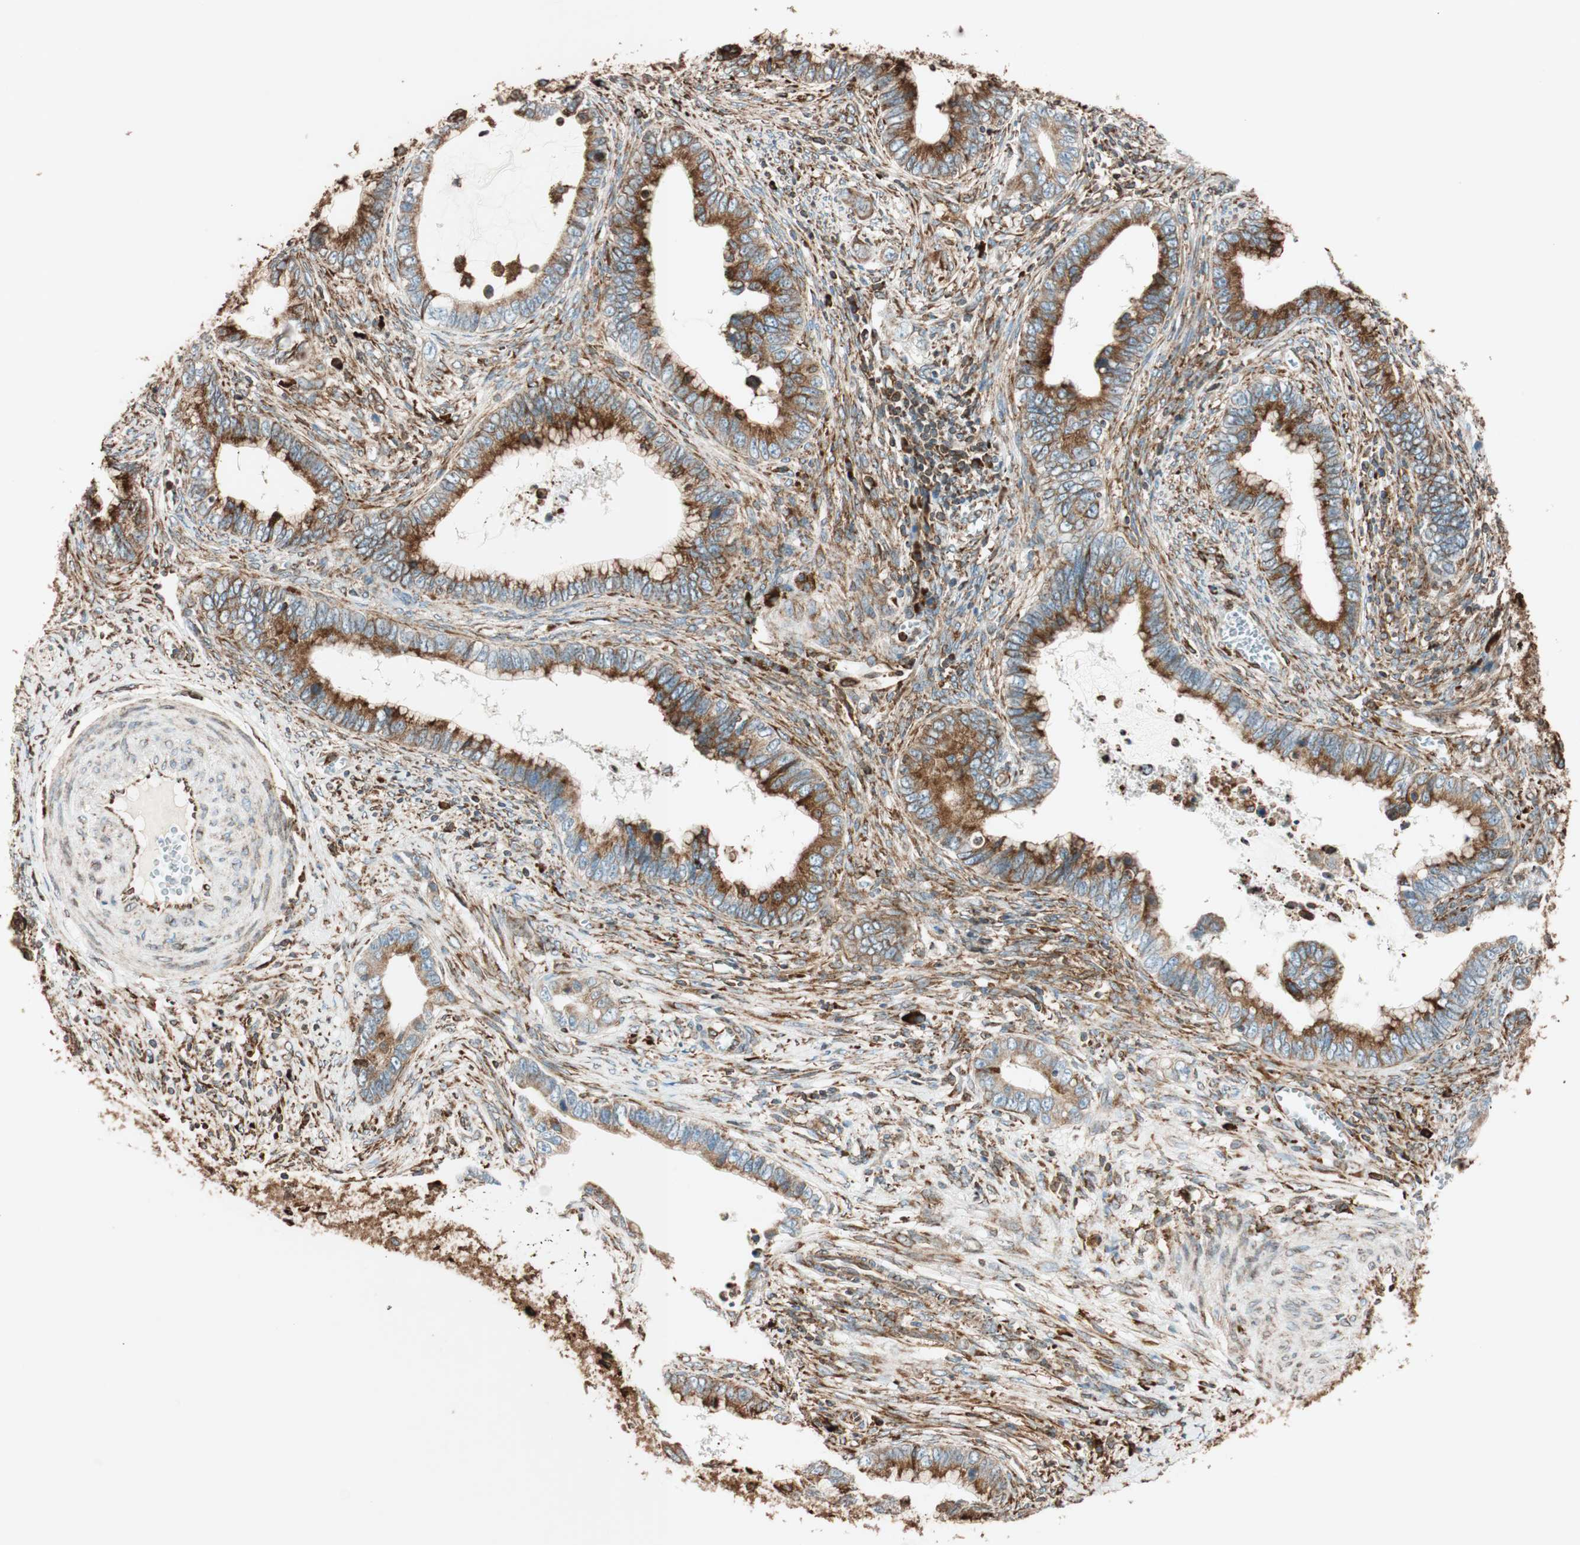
{"staining": {"intensity": "strong", "quantity": ">75%", "location": "cytoplasmic/membranous"}, "tissue": "cervical cancer", "cell_type": "Tumor cells", "image_type": "cancer", "snomed": [{"axis": "morphology", "description": "Adenocarcinoma, NOS"}, {"axis": "topography", "description": "Cervix"}], "caption": "Immunohistochemistry (IHC) (DAB (3,3'-diaminobenzidine)) staining of human cervical cancer (adenocarcinoma) displays strong cytoplasmic/membranous protein expression in approximately >75% of tumor cells. The staining is performed using DAB brown chromogen to label protein expression. The nuclei are counter-stained blue using hematoxylin.", "gene": "PRKCSH", "patient": {"sex": "female", "age": 44}}